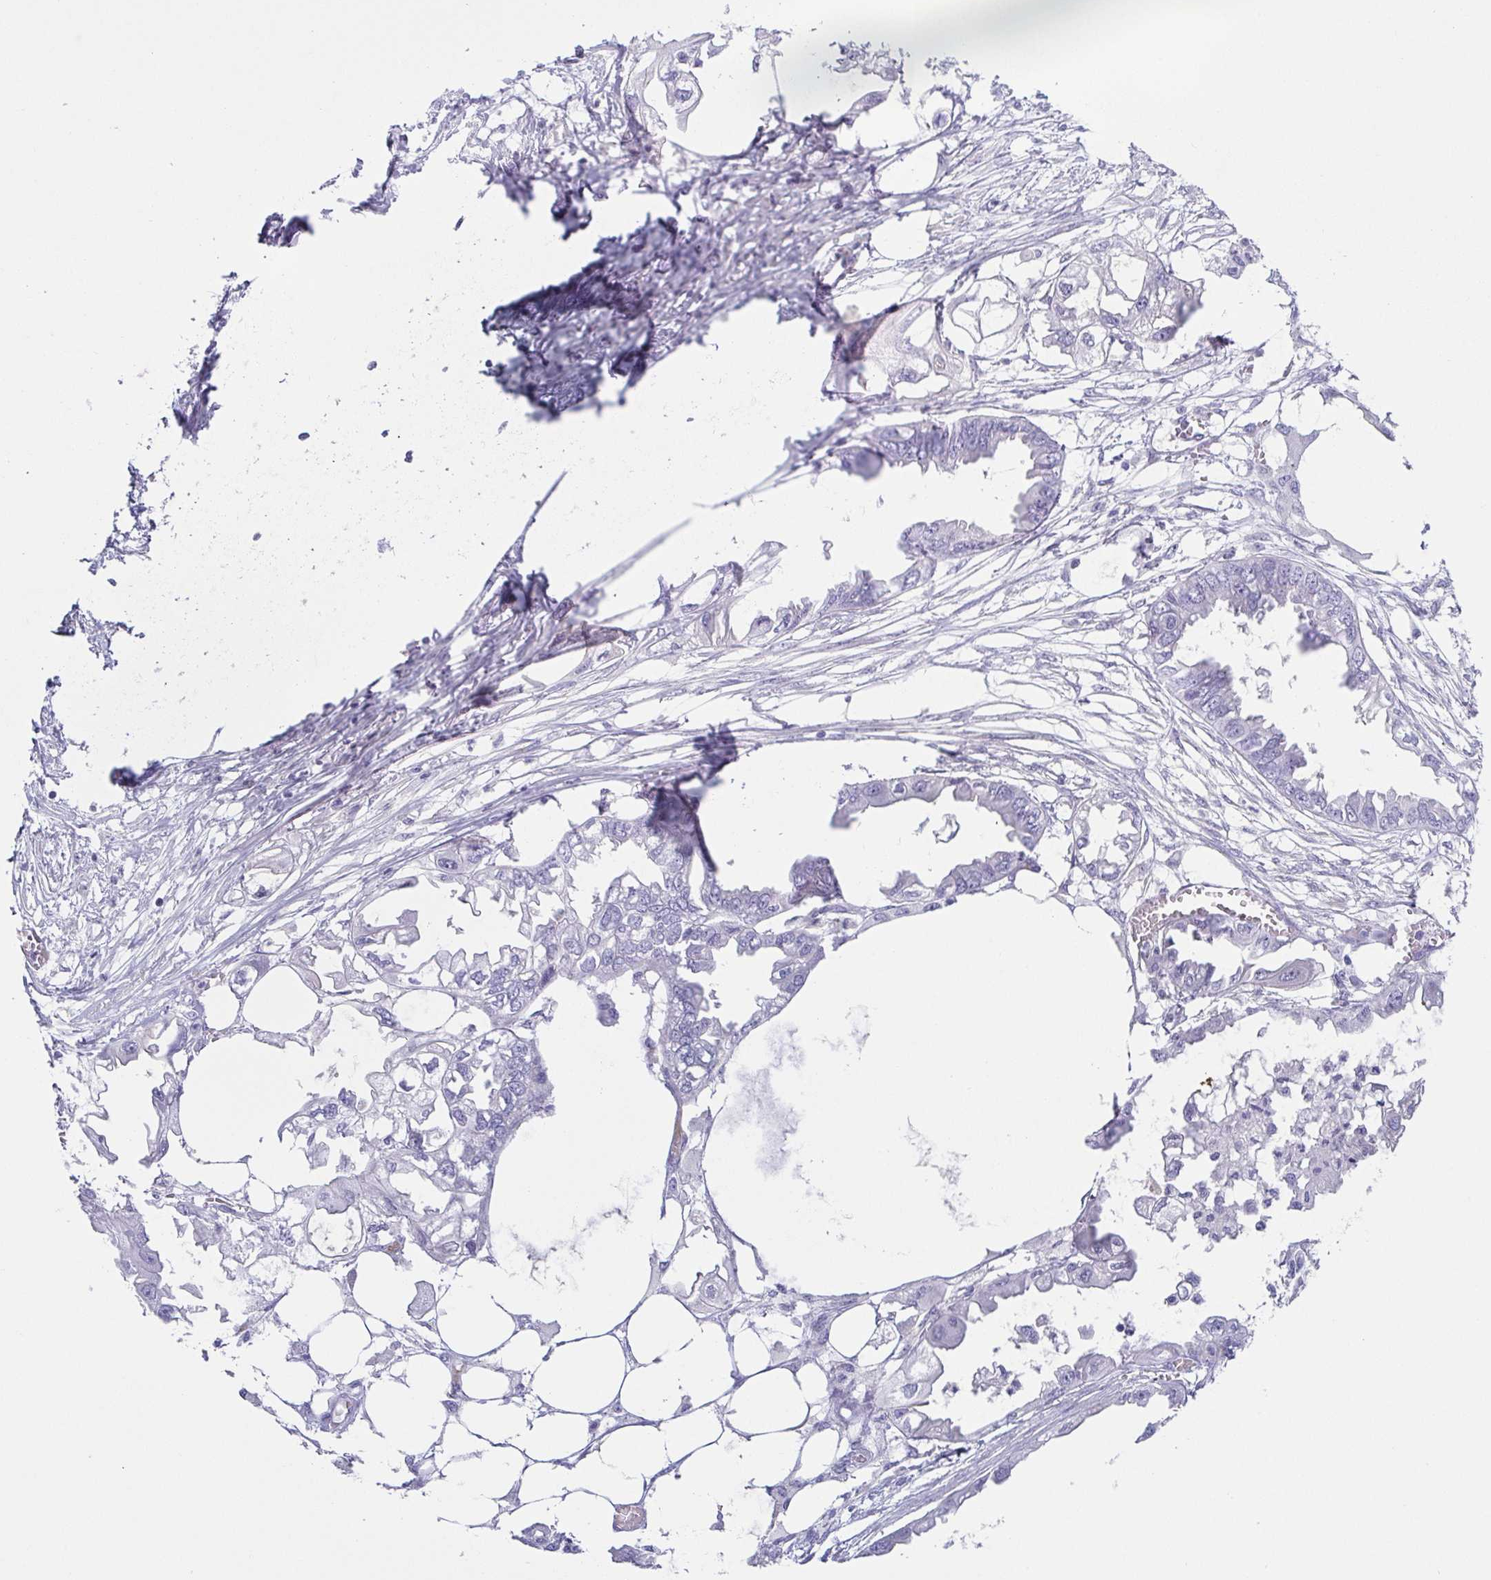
{"staining": {"intensity": "negative", "quantity": "none", "location": "none"}, "tissue": "endometrial cancer", "cell_type": "Tumor cells", "image_type": "cancer", "snomed": [{"axis": "morphology", "description": "Adenocarcinoma, NOS"}, {"axis": "morphology", "description": "Adenocarcinoma, metastatic, NOS"}, {"axis": "topography", "description": "Adipose tissue"}, {"axis": "topography", "description": "Endometrium"}], "caption": "IHC of endometrial cancer demonstrates no staining in tumor cells. (DAB immunohistochemistry visualized using brightfield microscopy, high magnification).", "gene": "LDLRAD1", "patient": {"sex": "female", "age": 67}}